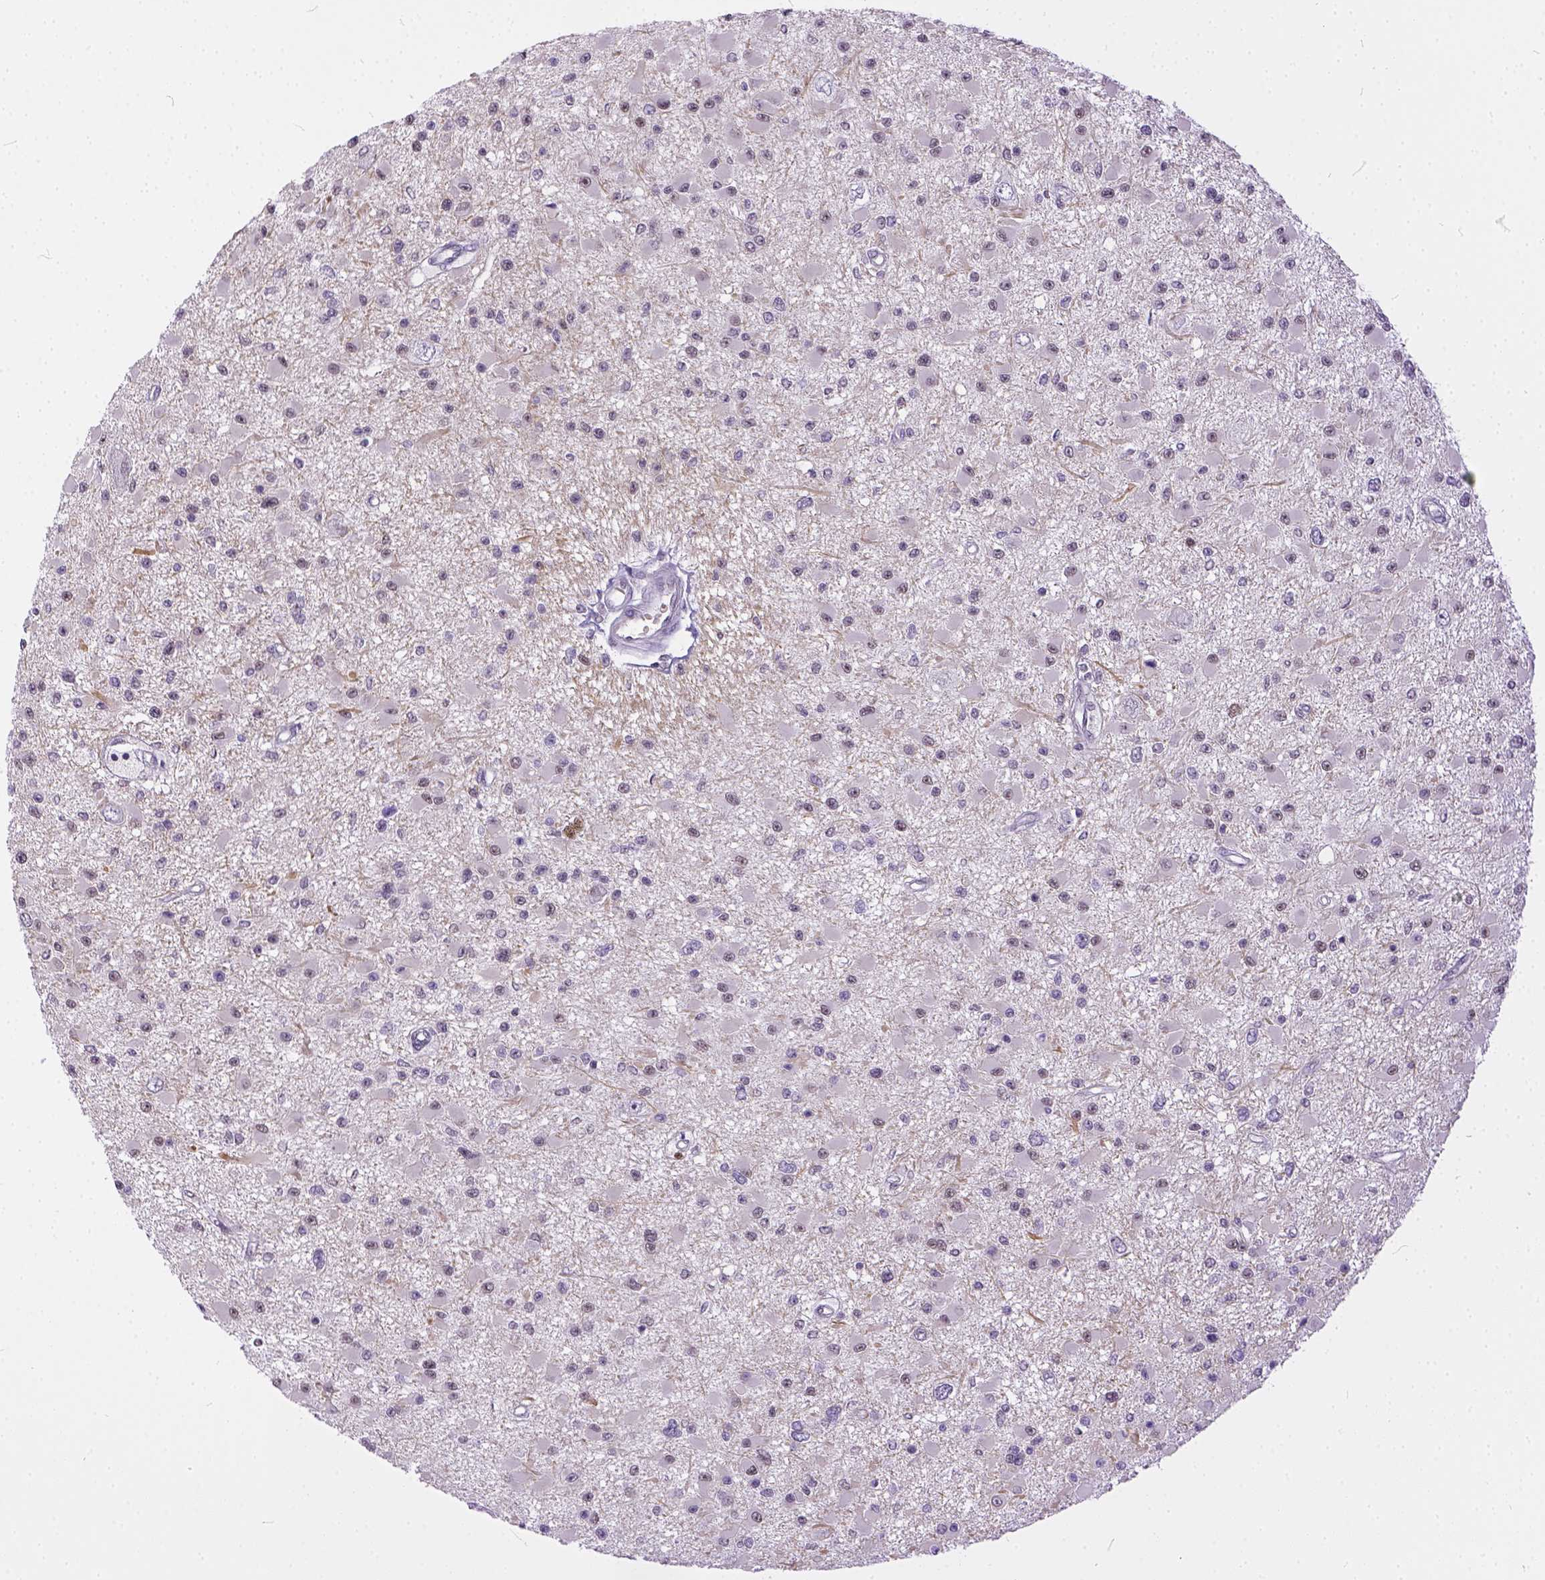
{"staining": {"intensity": "weak", "quantity": "<25%", "location": "nuclear"}, "tissue": "glioma", "cell_type": "Tumor cells", "image_type": "cancer", "snomed": [{"axis": "morphology", "description": "Glioma, malignant, High grade"}, {"axis": "topography", "description": "Brain"}], "caption": "This is an immunohistochemistry (IHC) photomicrograph of glioma. There is no positivity in tumor cells.", "gene": "ERCC1", "patient": {"sex": "male", "age": 54}}